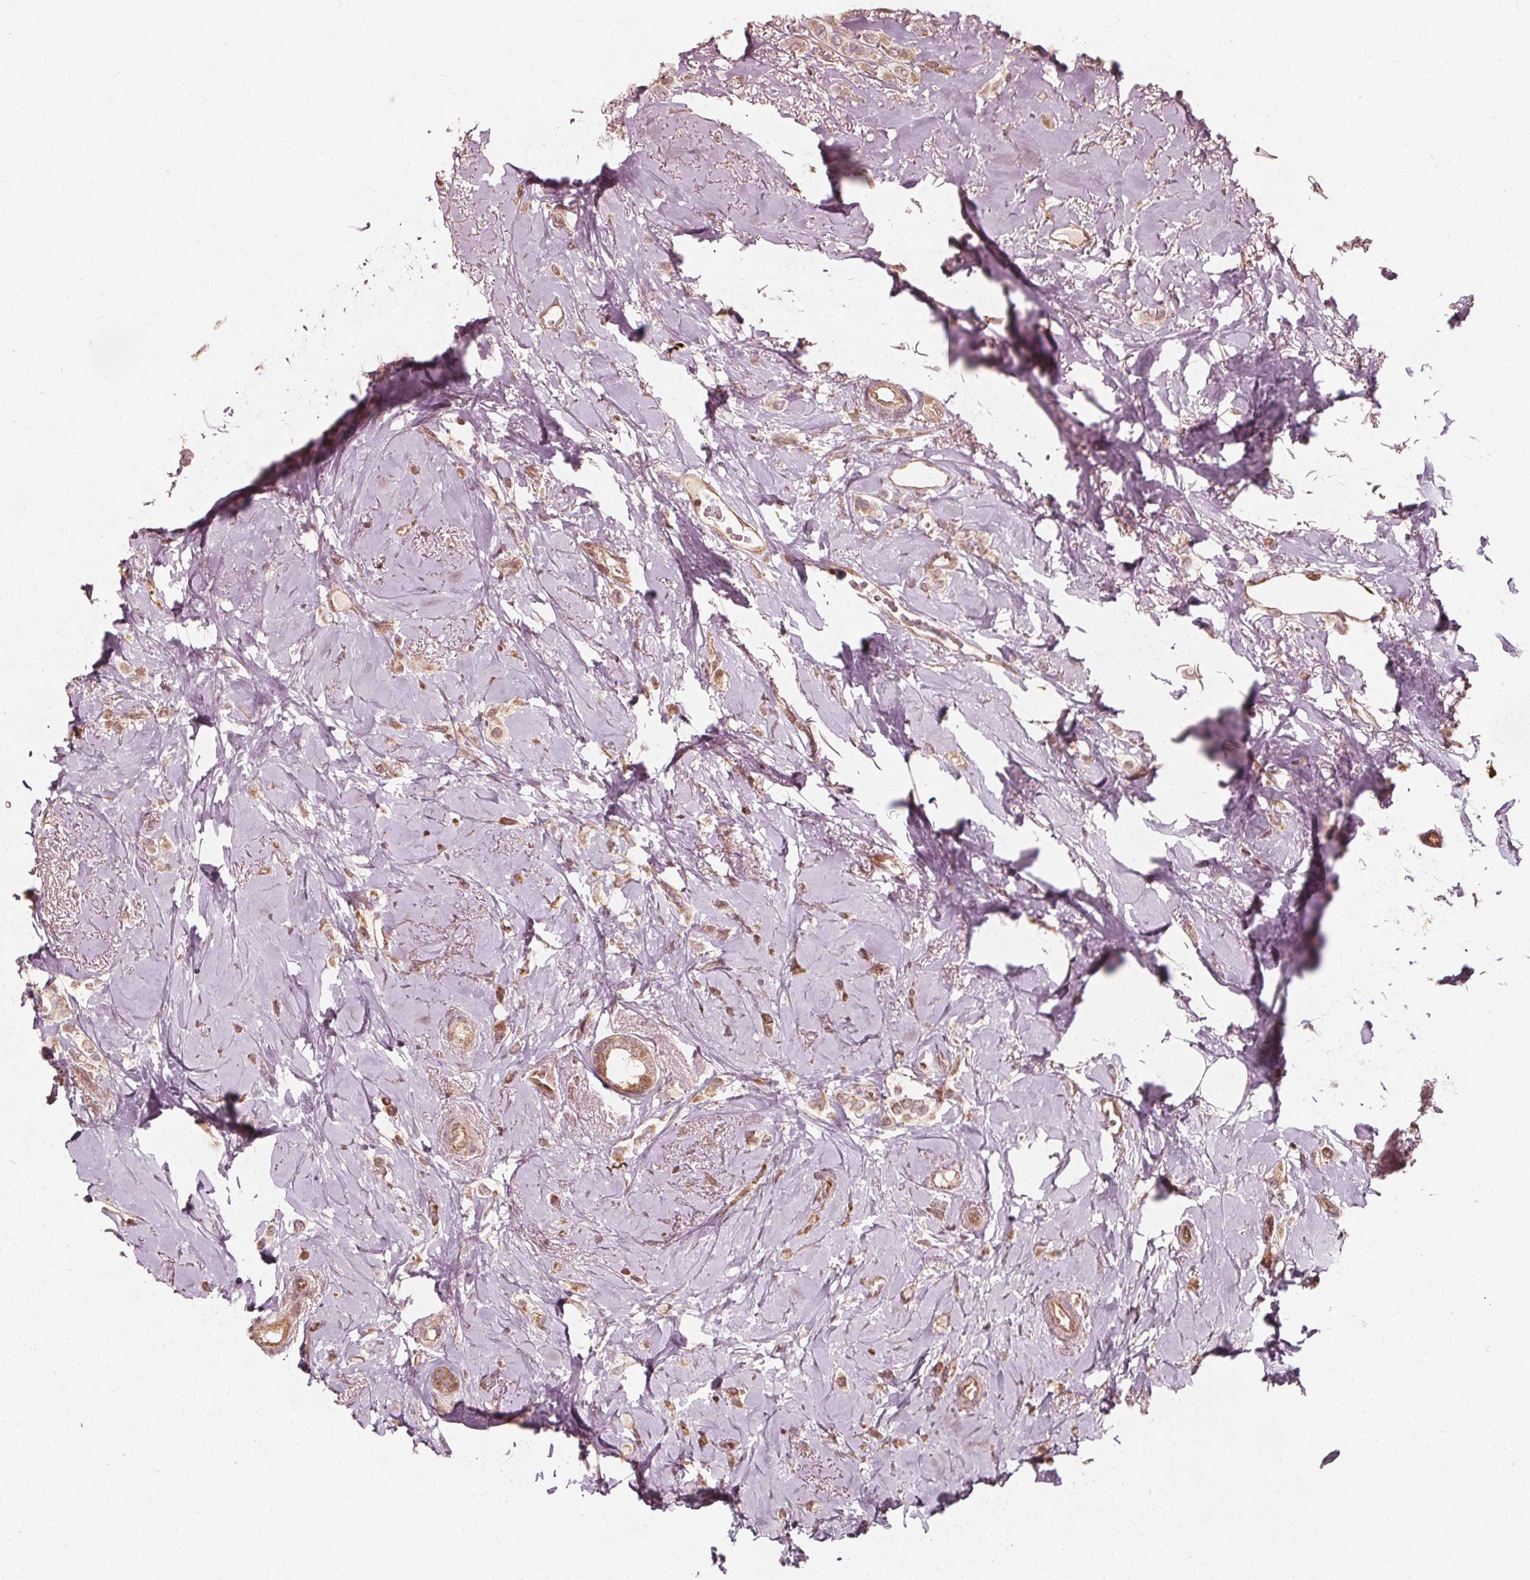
{"staining": {"intensity": "weak", "quantity": ">75%", "location": "cytoplasmic/membranous"}, "tissue": "breast cancer", "cell_type": "Tumor cells", "image_type": "cancer", "snomed": [{"axis": "morphology", "description": "Lobular carcinoma"}, {"axis": "topography", "description": "Breast"}], "caption": "A micrograph of human breast cancer stained for a protein displays weak cytoplasmic/membranous brown staining in tumor cells. (IHC, brightfield microscopy, high magnification).", "gene": "AIP", "patient": {"sex": "female", "age": 66}}